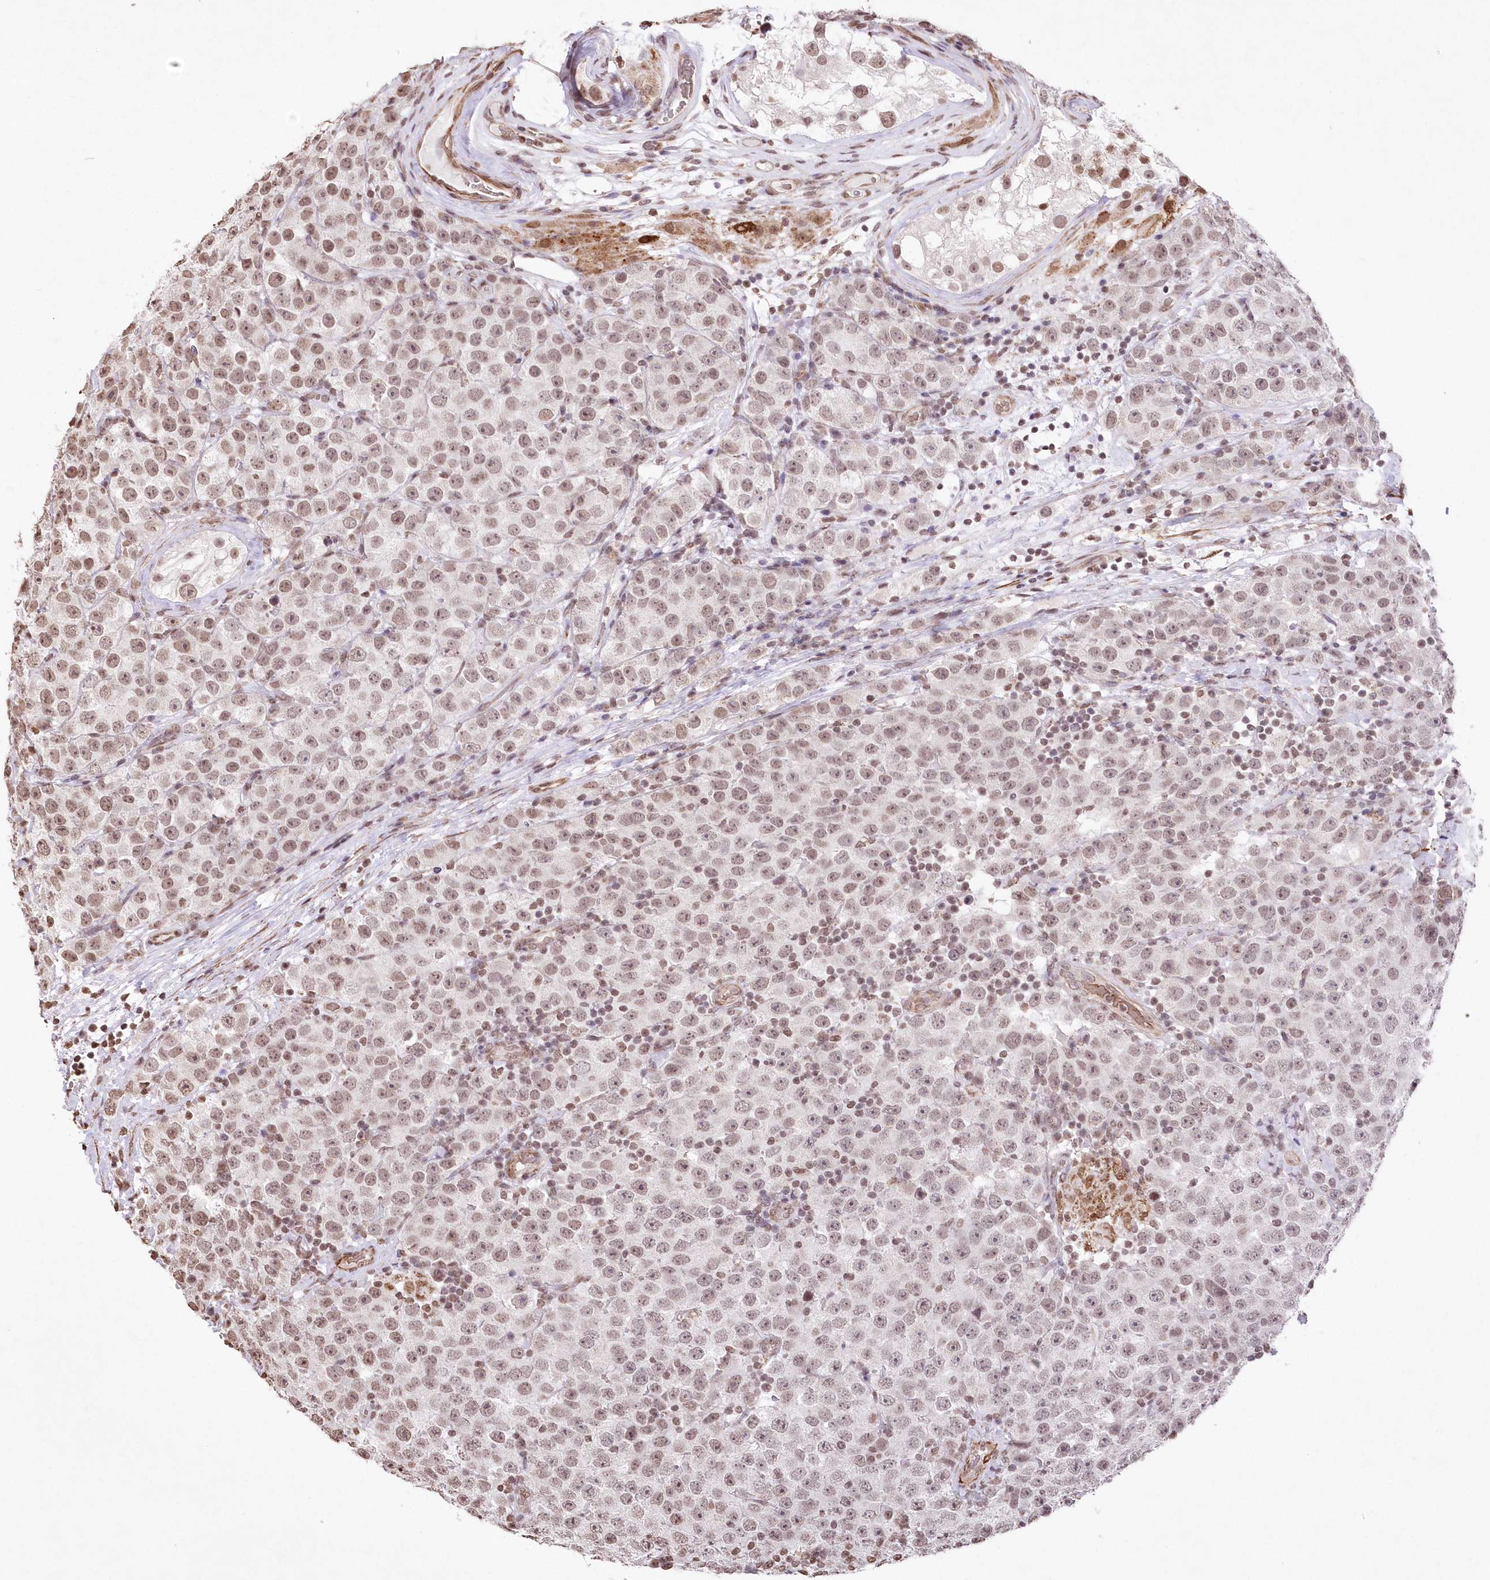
{"staining": {"intensity": "weak", "quantity": "25%-75%", "location": "nuclear"}, "tissue": "testis cancer", "cell_type": "Tumor cells", "image_type": "cancer", "snomed": [{"axis": "morphology", "description": "Seminoma, NOS"}, {"axis": "topography", "description": "Testis"}], "caption": "Immunohistochemical staining of human testis cancer demonstrates low levels of weak nuclear protein staining in about 25%-75% of tumor cells.", "gene": "RBM27", "patient": {"sex": "male", "age": 28}}